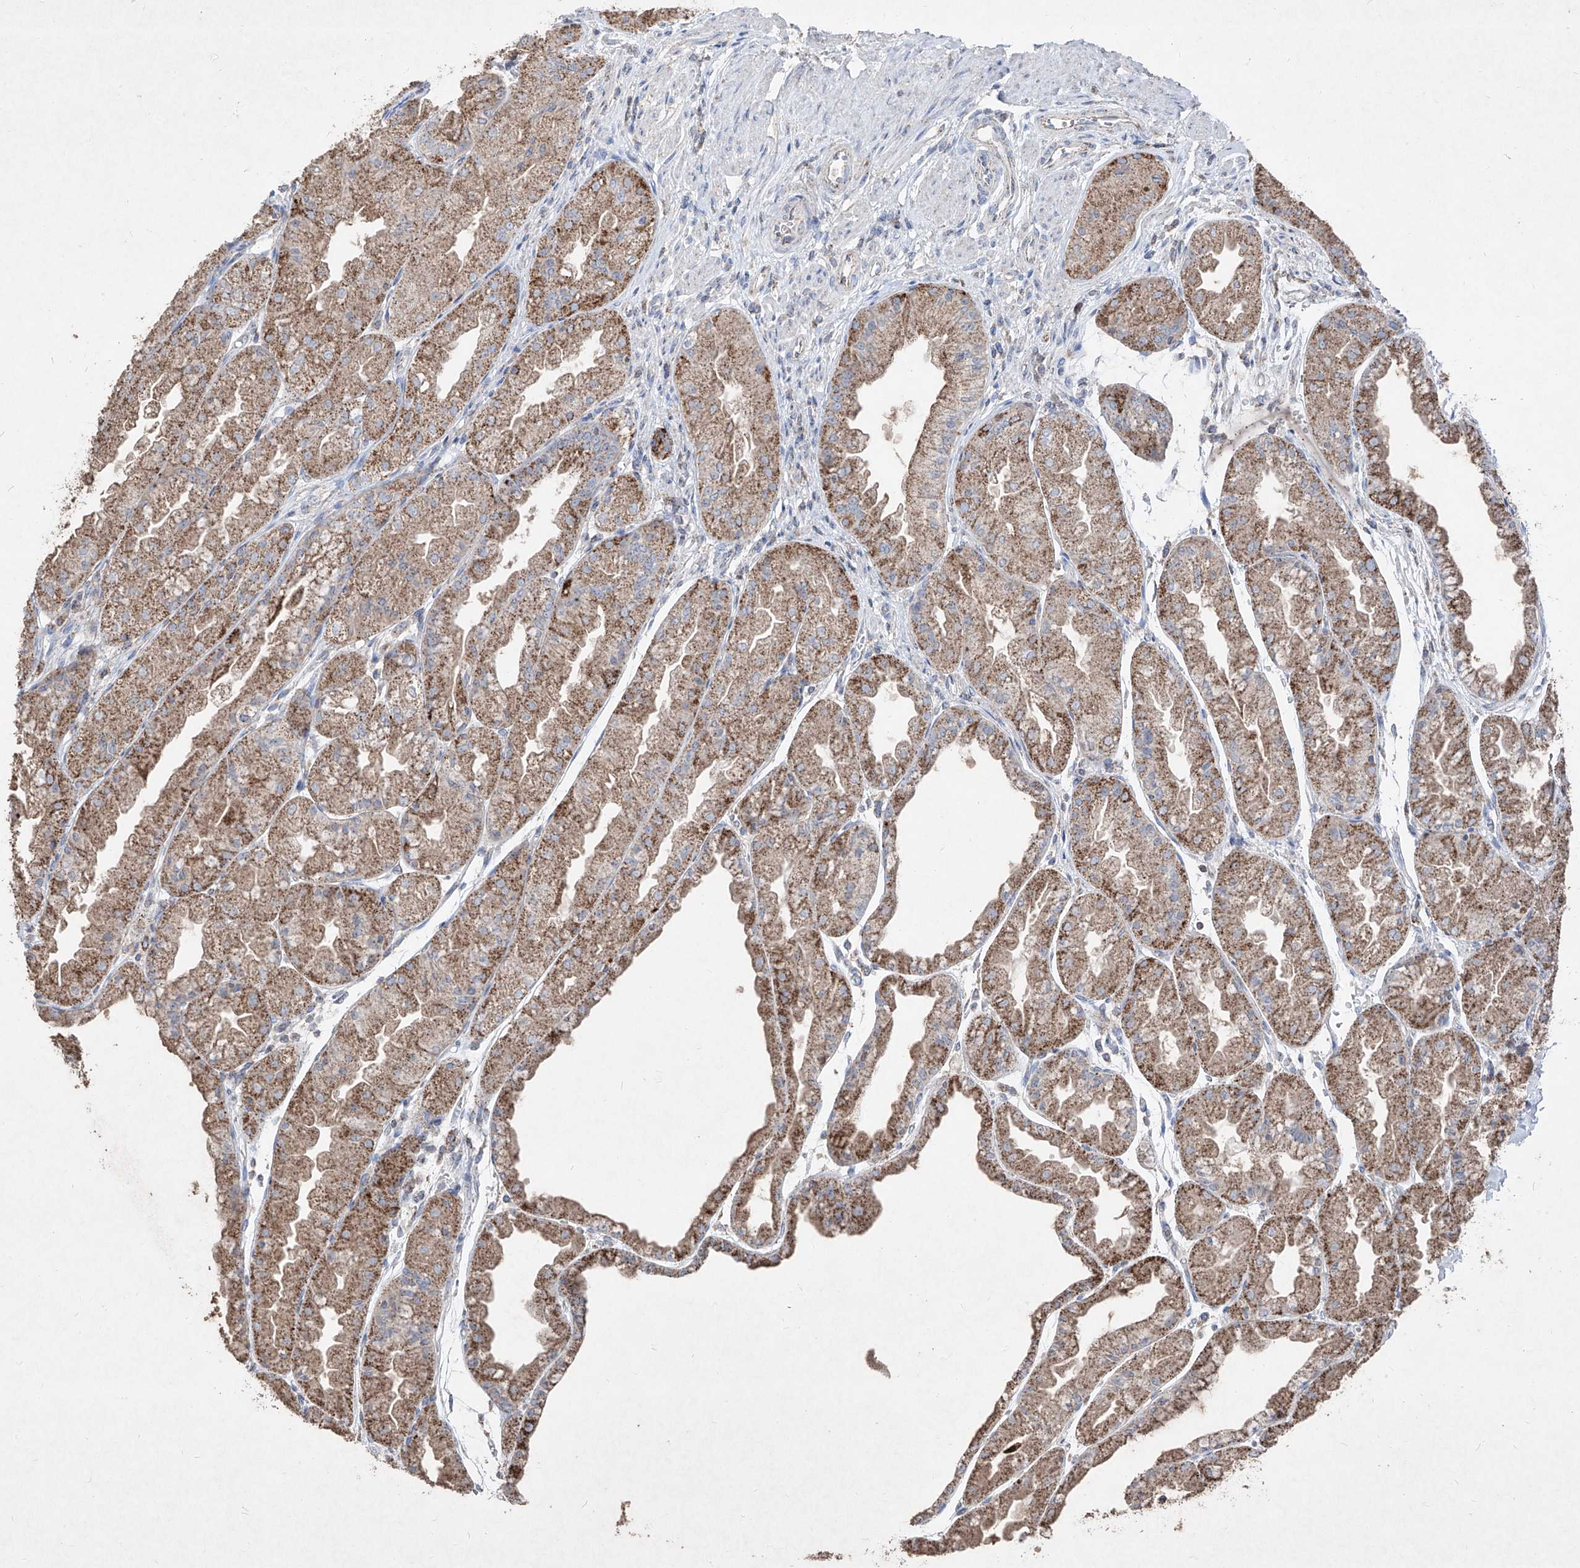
{"staining": {"intensity": "strong", "quantity": "25%-75%", "location": "cytoplasmic/membranous"}, "tissue": "stomach", "cell_type": "Glandular cells", "image_type": "normal", "snomed": [{"axis": "morphology", "description": "Normal tissue, NOS"}, {"axis": "topography", "description": "Stomach, upper"}], "caption": "Stomach stained with IHC reveals strong cytoplasmic/membranous expression in about 25%-75% of glandular cells.", "gene": "ABCD3", "patient": {"sex": "male", "age": 47}}